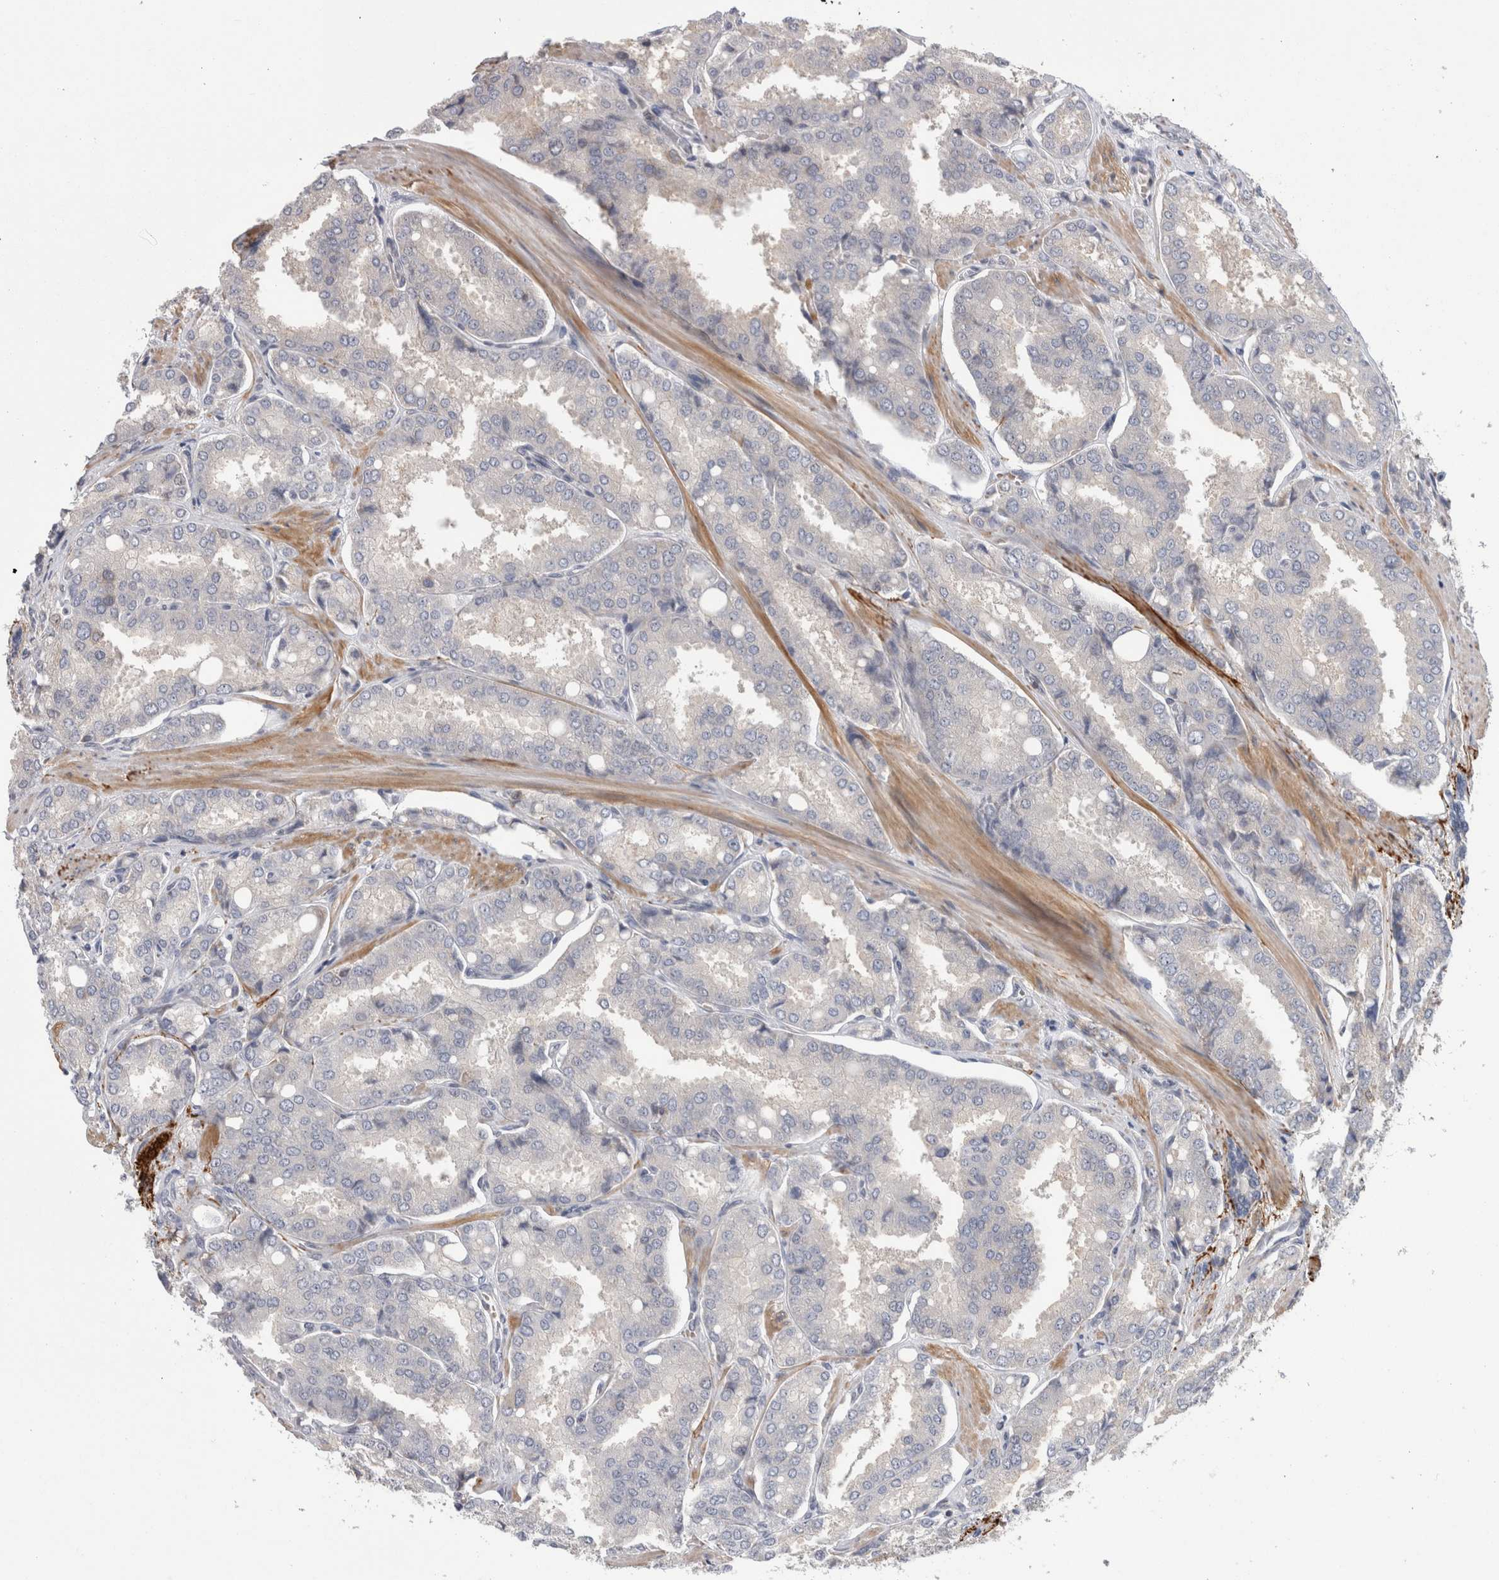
{"staining": {"intensity": "weak", "quantity": "<25%", "location": "cytoplasmic/membranous"}, "tissue": "prostate cancer", "cell_type": "Tumor cells", "image_type": "cancer", "snomed": [{"axis": "morphology", "description": "Adenocarcinoma, High grade"}, {"axis": "topography", "description": "Prostate"}], "caption": "Immunohistochemistry of prostate high-grade adenocarcinoma reveals no positivity in tumor cells.", "gene": "DARS2", "patient": {"sex": "male", "age": 50}}